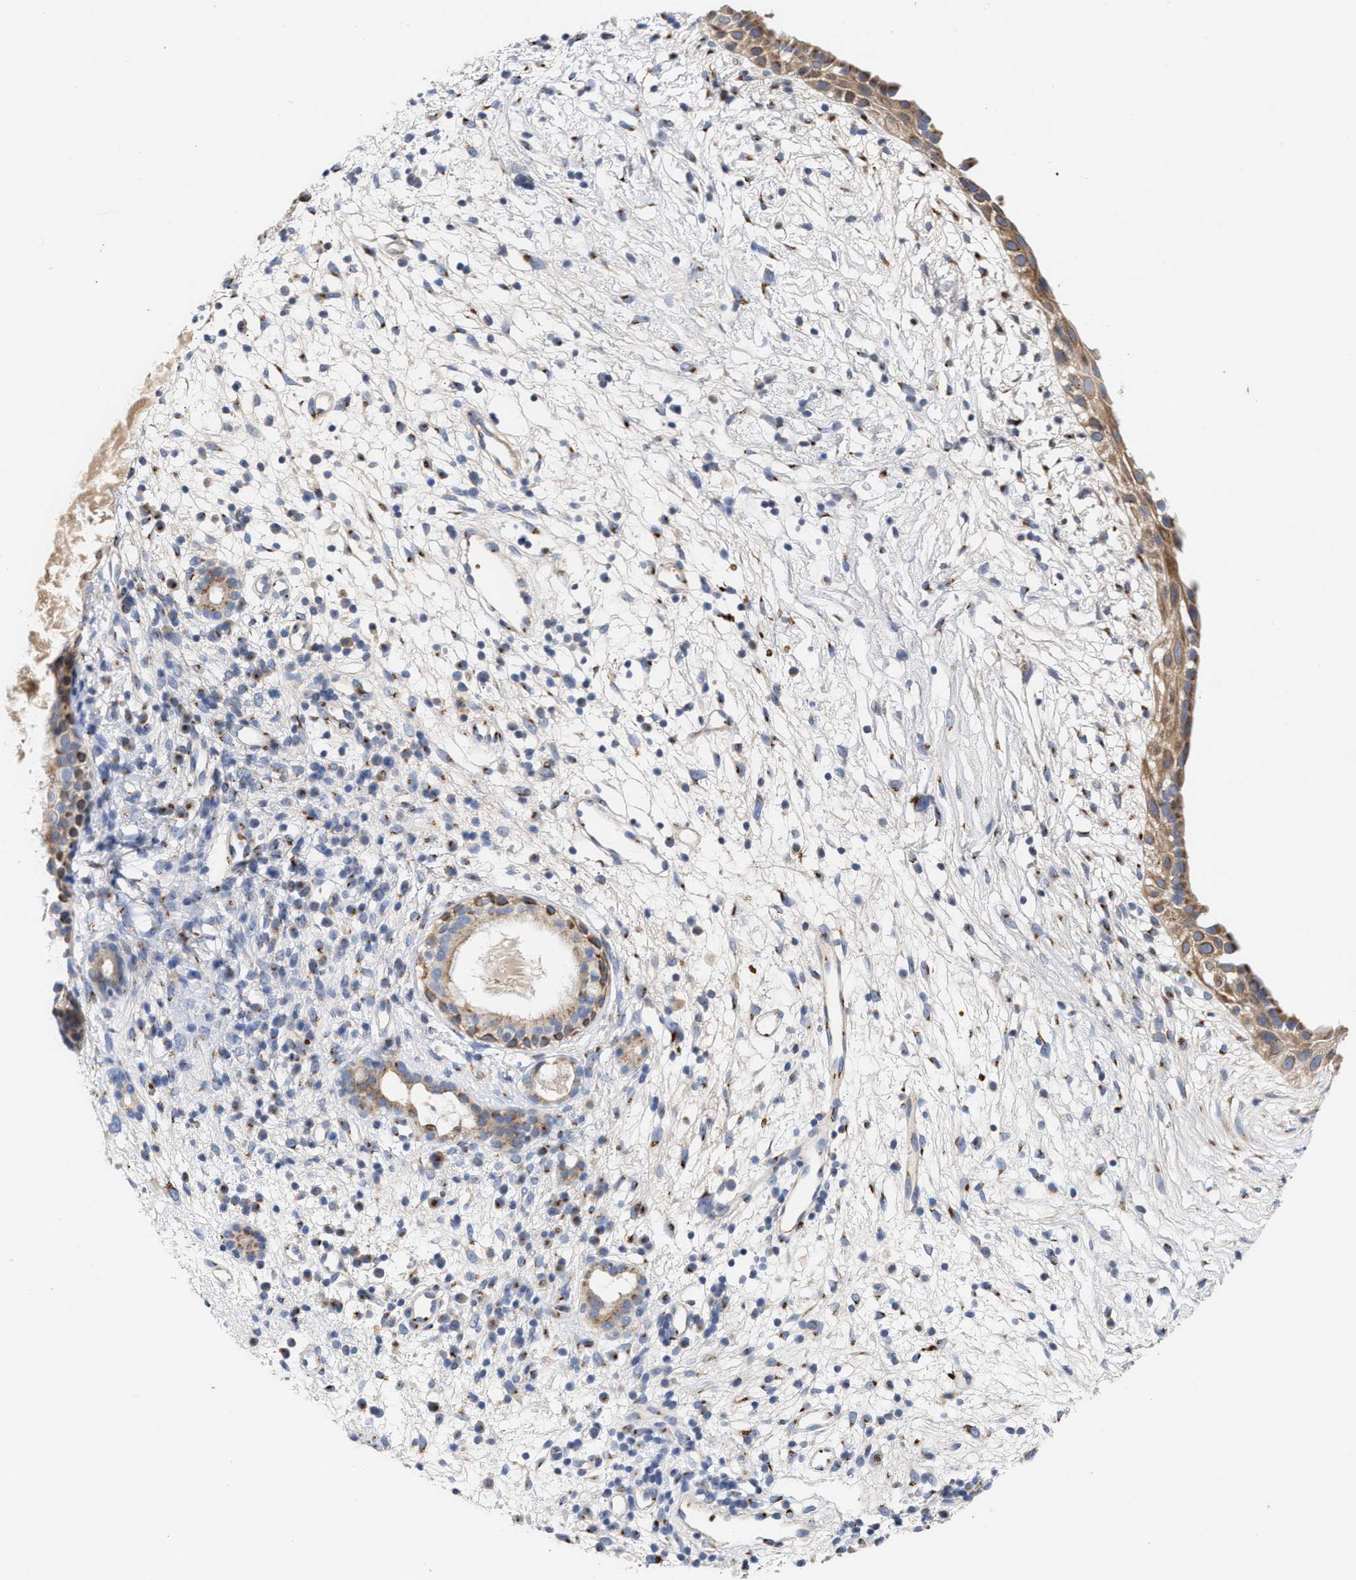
{"staining": {"intensity": "moderate", "quantity": ">75%", "location": "cytoplasmic/membranous"}, "tissue": "nasopharynx", "cell_type": "Respiratory epithelial cells", "image_type": "normal", "snomed": [{"axis": "morphology", "description": "Normal tissue, NOS"}, {"axis": "topography", "description": "Nasopharynx"}], "caption": "DAB immunohistochemical staining of benign human nasopharynx reveals moderate cytoplasmic/membranous protein staining in about >75% of respiratory epithelial cells. (Brightfield microscopy of DAB IHC at high magnification).", "gene": "CCL2", "patient": {"sex": "male", "age": 22}}